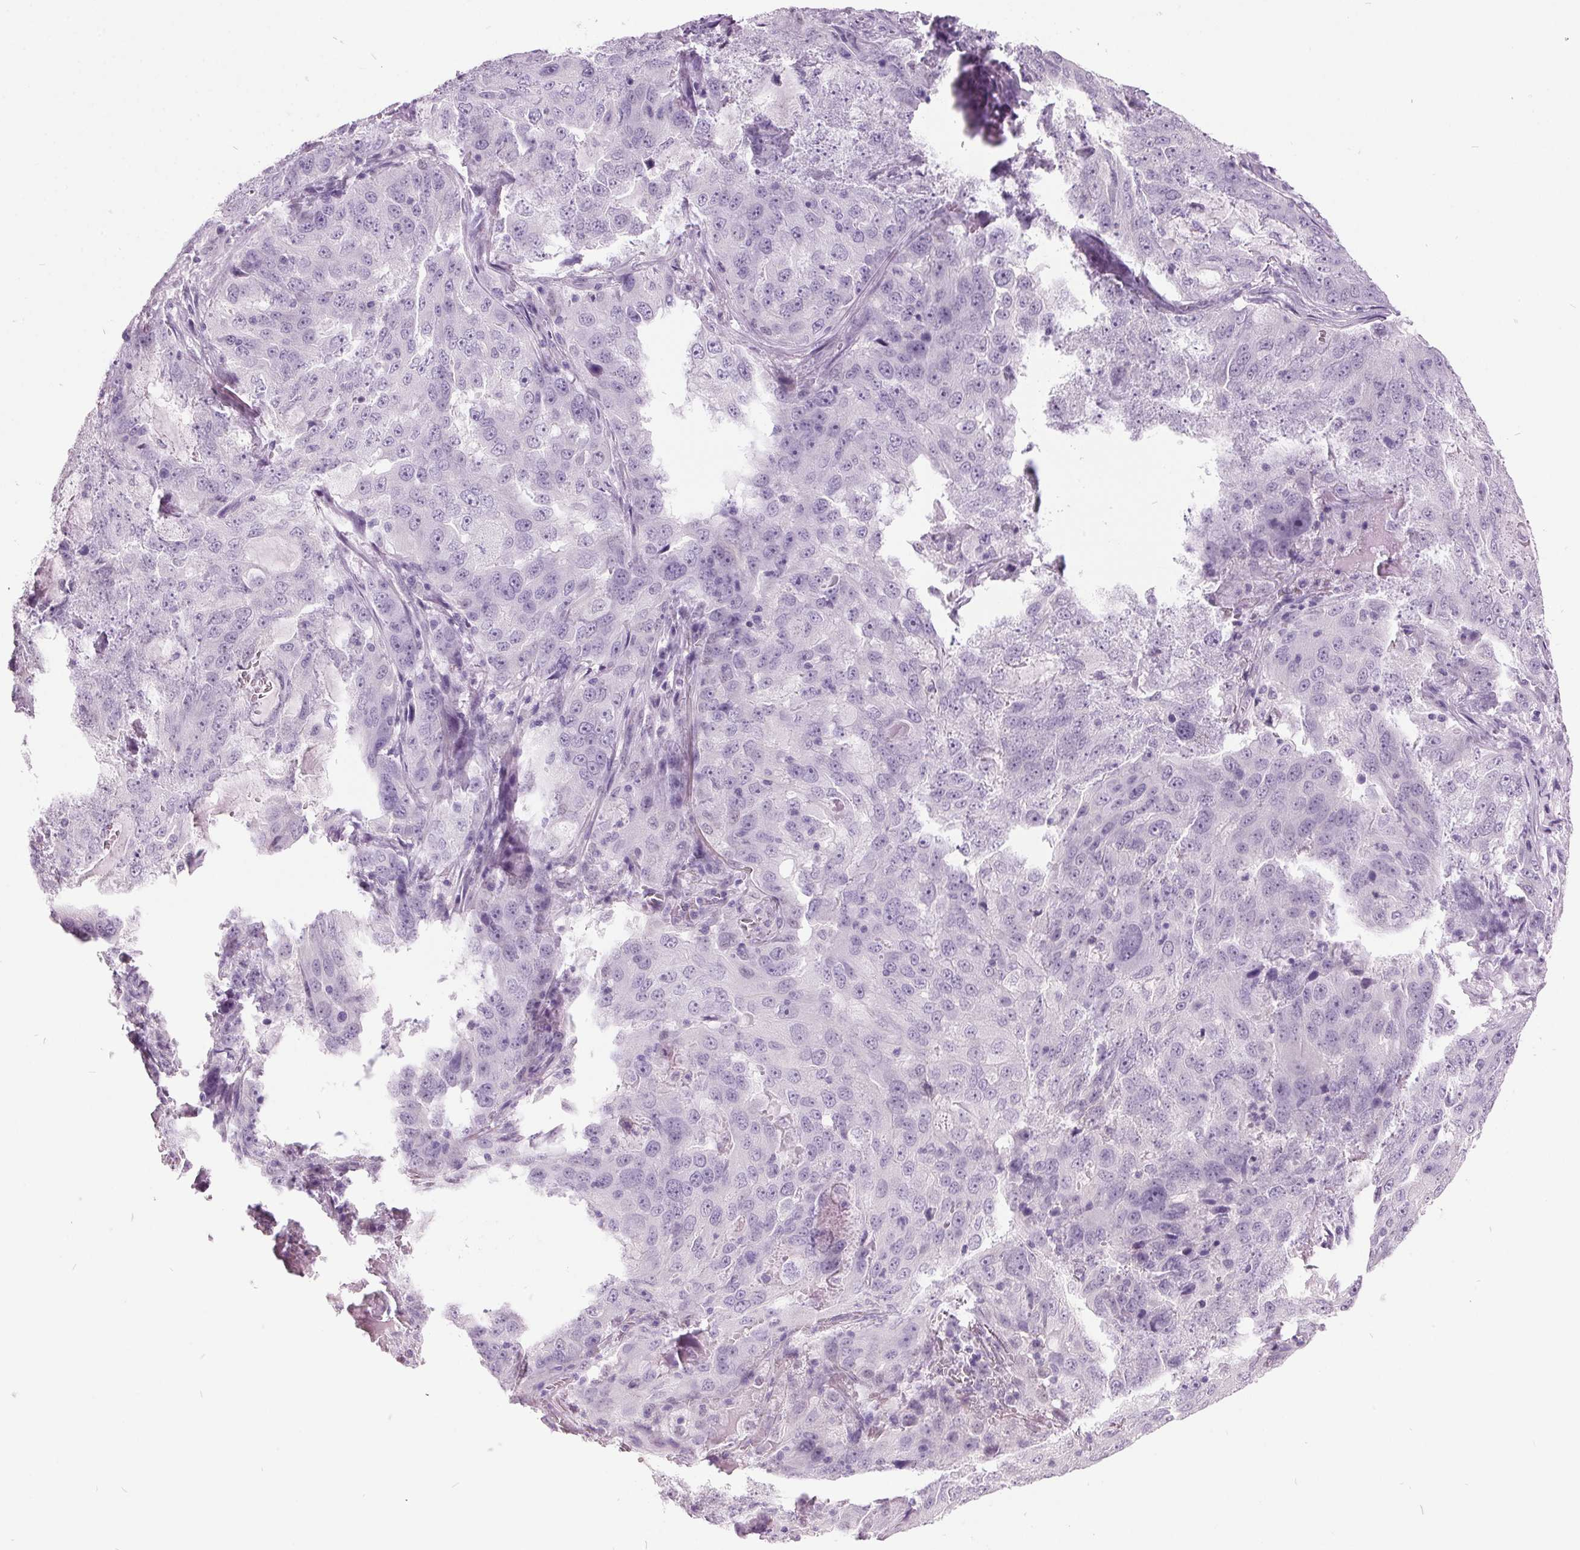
{"staining": {"intensity": "negative", "quantity": "none", "location": "none"}, "tissue": "lung cancer", "cell_type": "Tumor cells", "image_type": "cancer", "snomed": [{"axis": "morphology", "description": "Adenocarcinoma, NOS"}, {"axis": "topography", "description": "Lung"}], "caption": "Adenocarcinoma (lung) was stained to show a protein in brown. There is no significant staining in tumor cells. (Immunohistochemistry, brightfield microscopy, high magnification).", "gene": "ODAD2", "patient": {"sex": "female", "age": 61}}